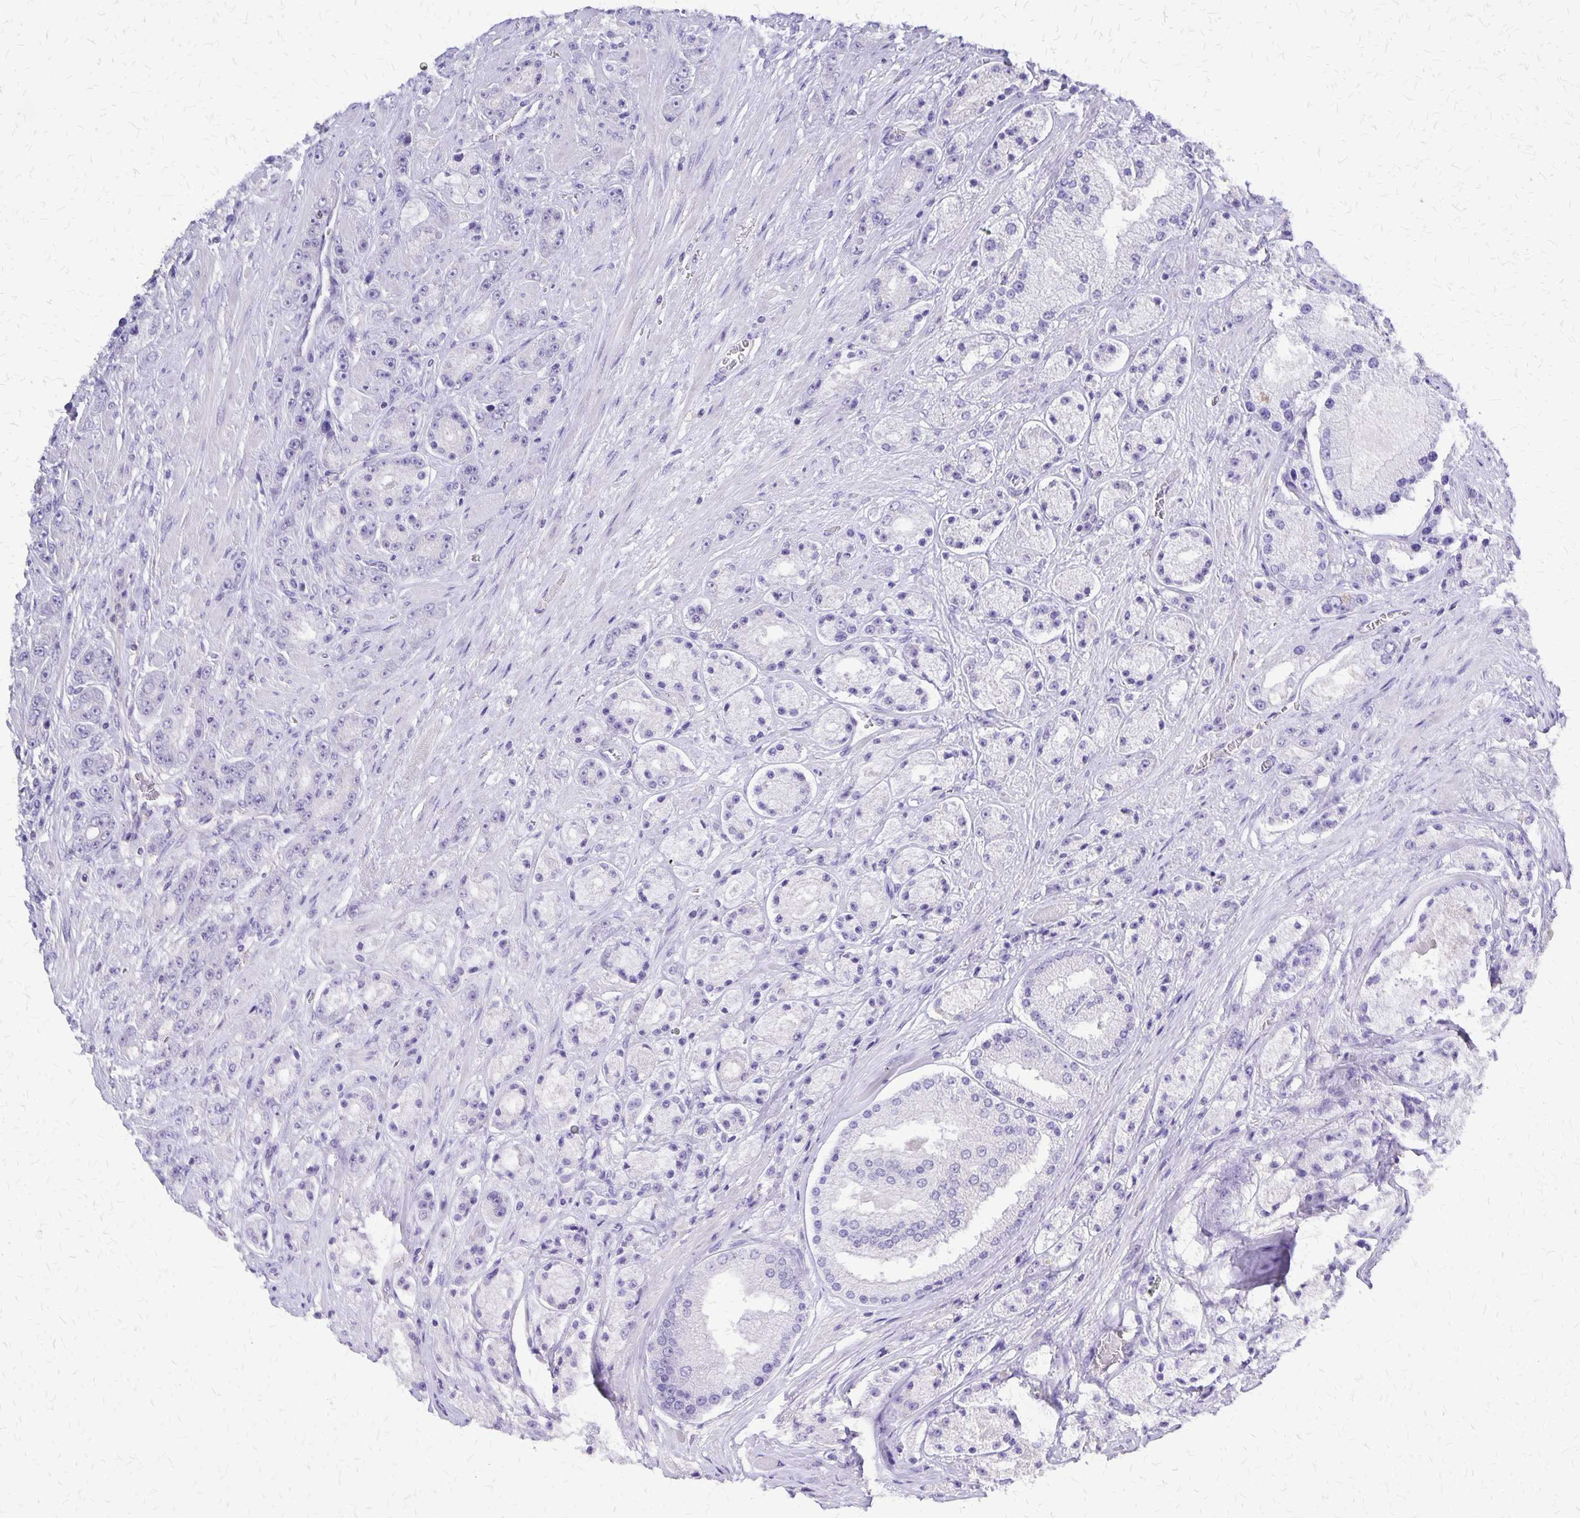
{"staining": {"intensity": "negative", "quantity": "none", "location": "none"}, "tissue": "prostate cancer", "cell_type": "Tumor cells", "image_type": "cancer", "snomed": [{"axis": "morphology", "description": "Adenocarcinoma, High grade"}, {"axis": "topography", "description": "Prostate"}], "caption": "Immunohistochemistry (IHC) image of neoplastic tissue: prostate cancer (adenocarcinoma (high-grade)) stained with DAB (3,3'-diaminobenzidine) reveals no significant protein staining in tumor cells.", "gene": "SI", "patient": {"sex": "male", "age": 67}}